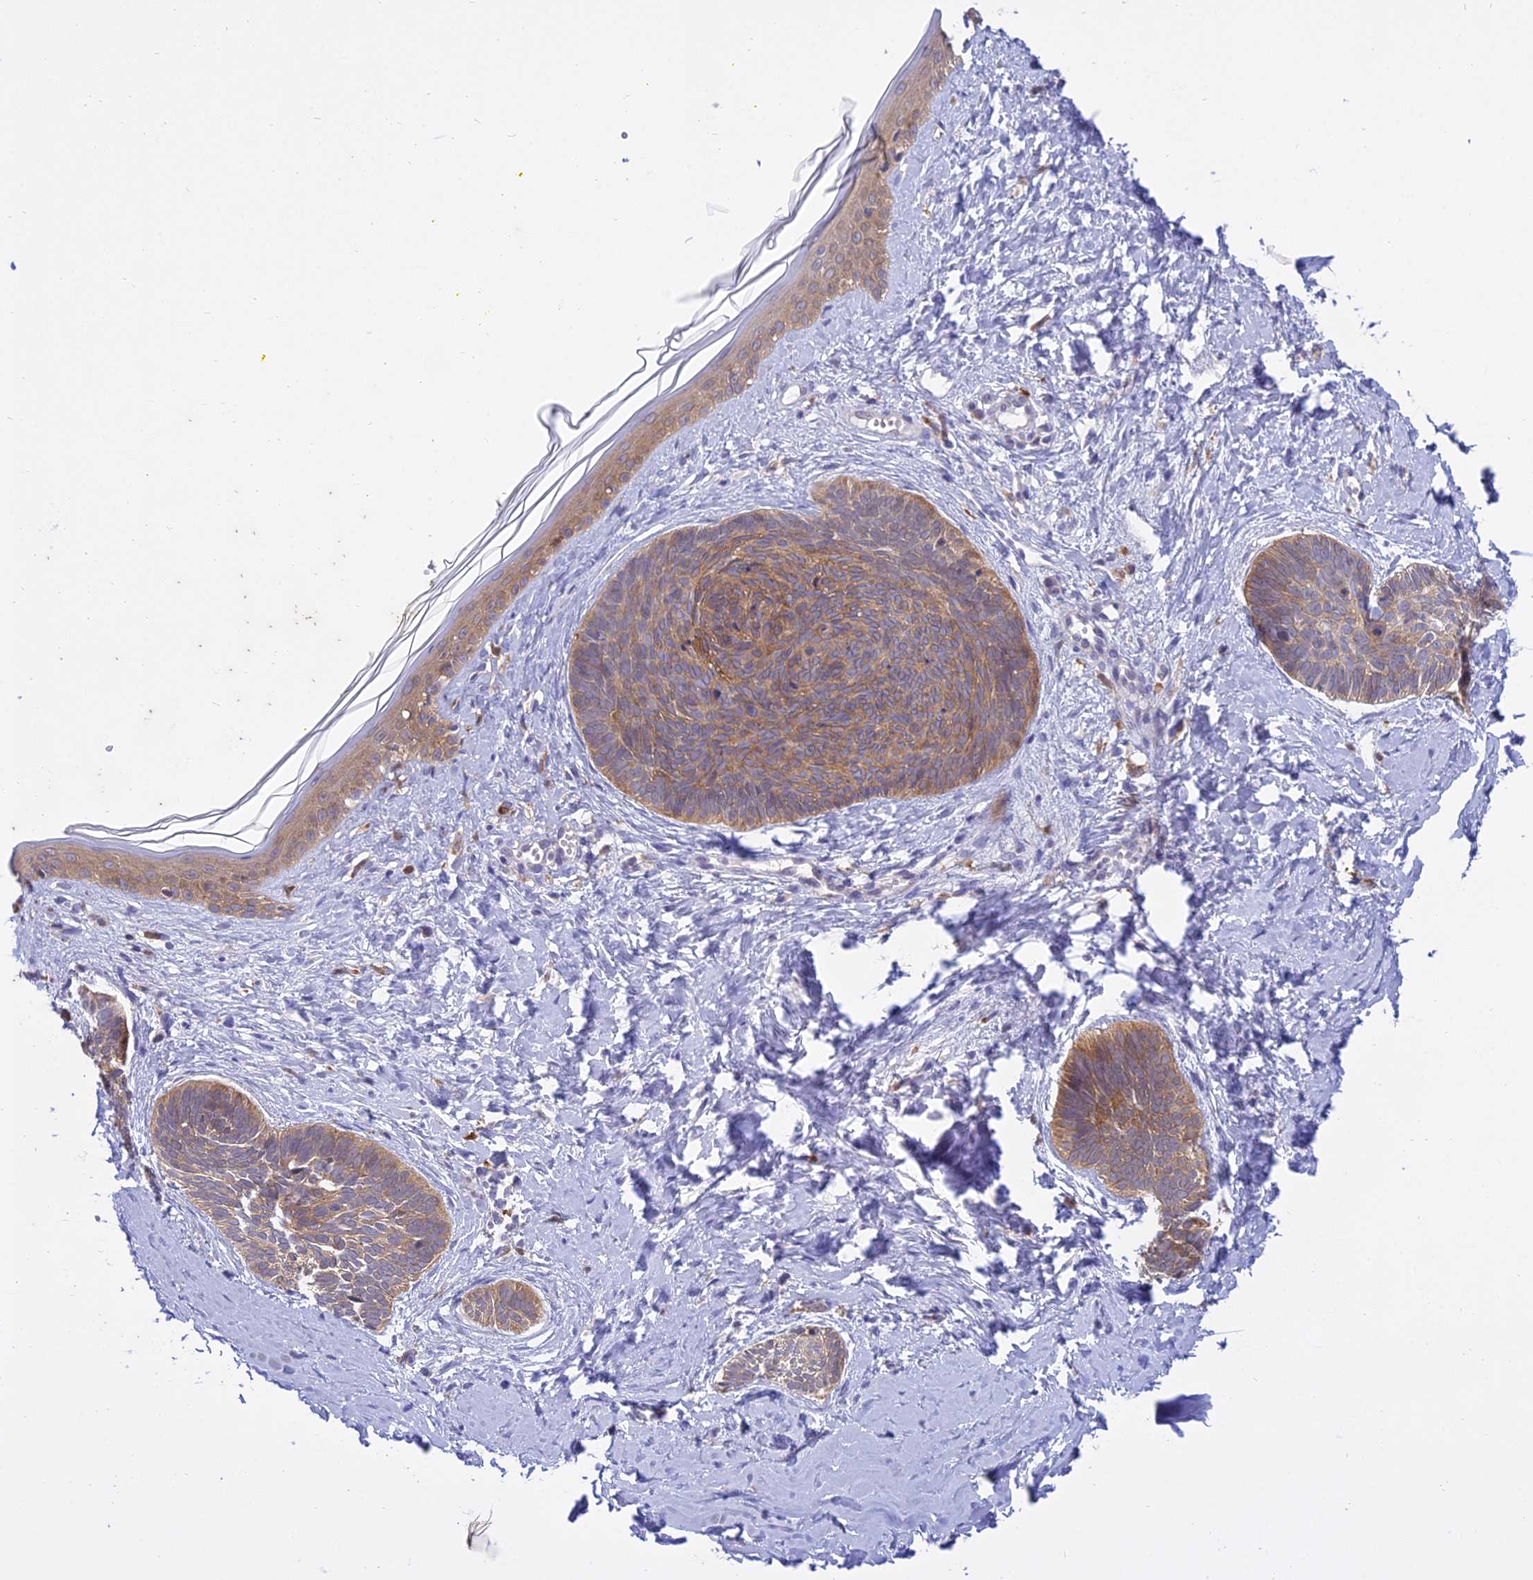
{"staining": {"intensity": "moderate", "quantity": ">75%", "location": "cytoplasmic/membranous"}, "tissue": "skin cancer", "cell_type": "Tumor cells", "image_type": "cancer", "snomed": [{"axis": "morphology", "description": "Basal cell carcinoma"}, {"axis": "topography", "description": "Skin"}], "caption": "Moderate cytoplasmic/membranous protein expression is identified in approximately >75% of tumor cells in basal cell carcinoma (skin).", "gene": "UBE2G1", "patient": {"sex": "female", "age": 81}}